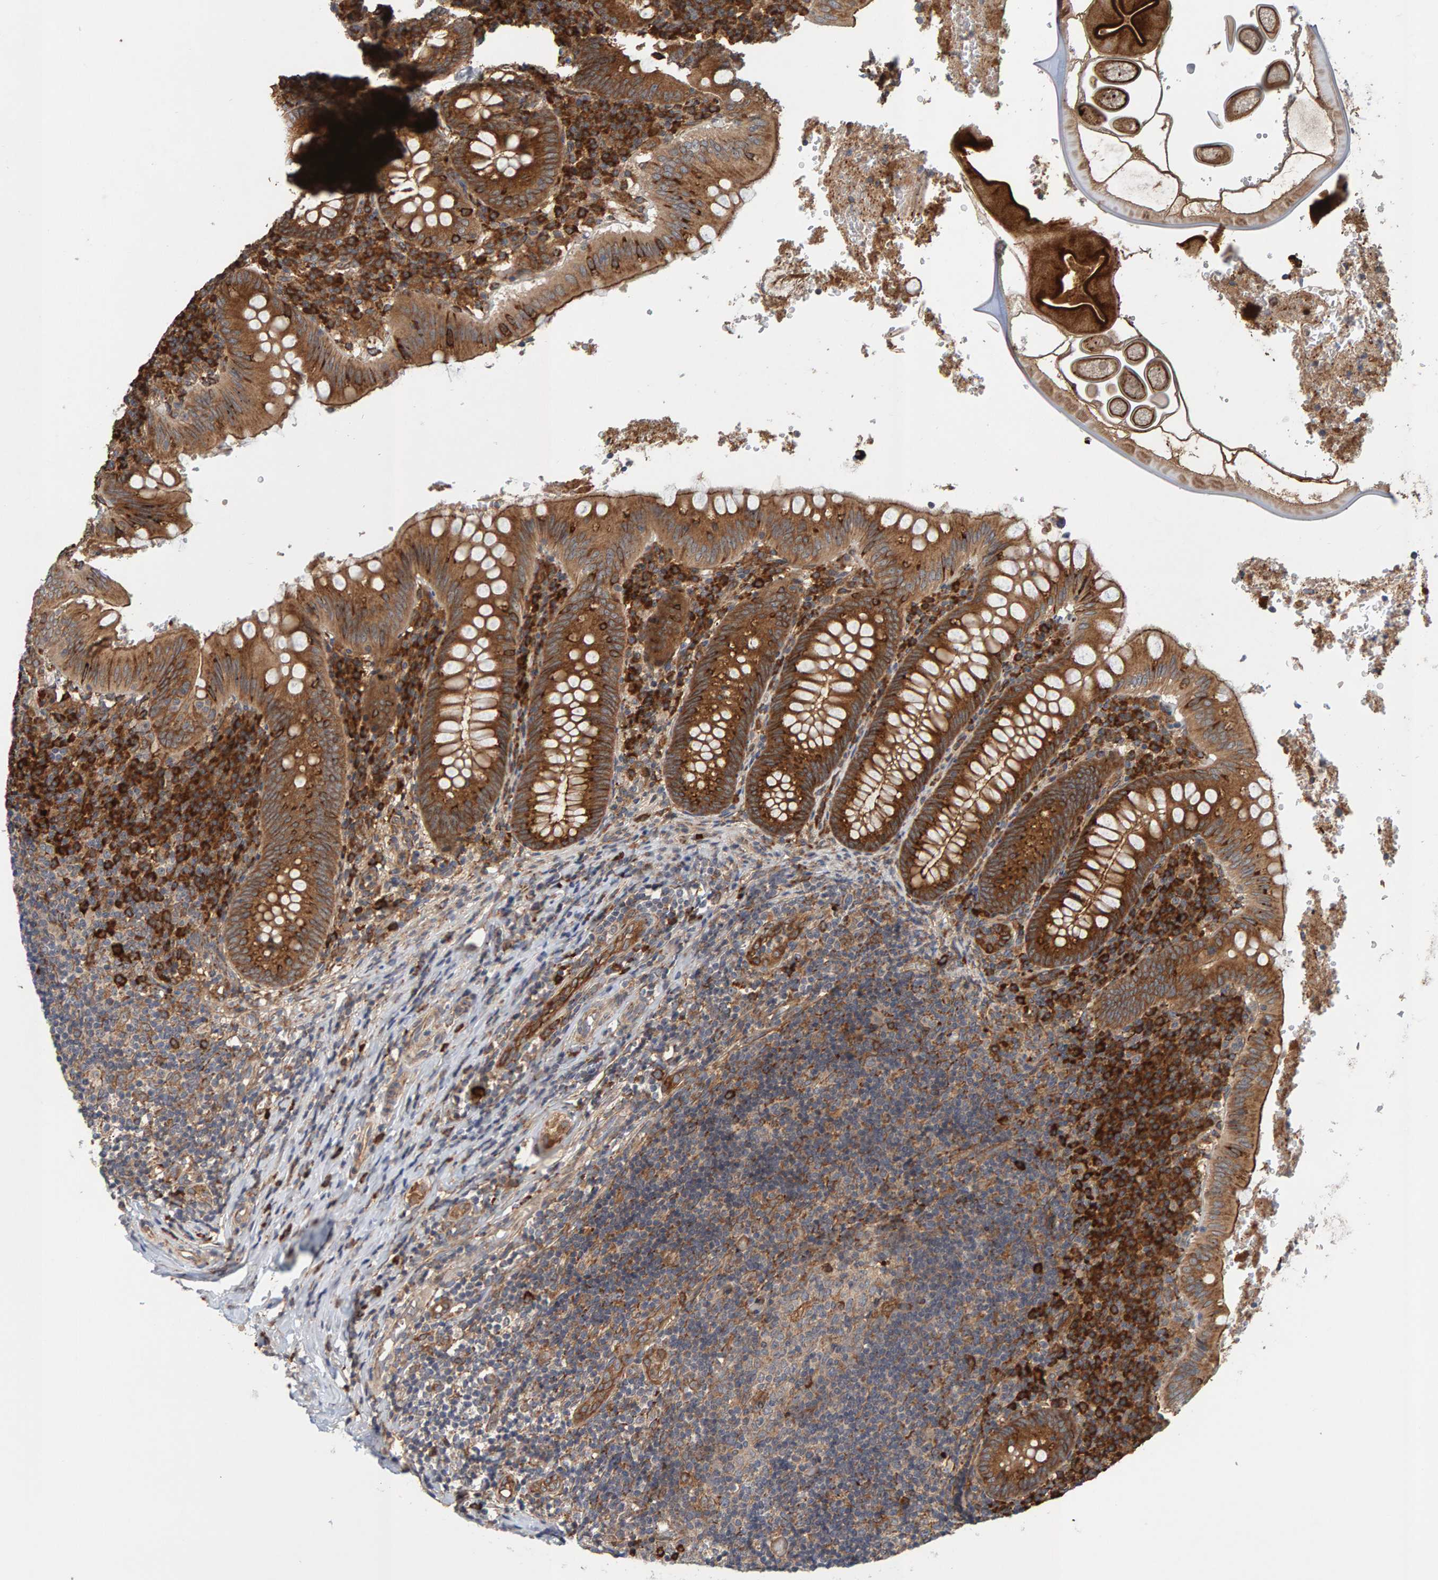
{"staining": {"intensity": "strong", "quantity": ">75%", "location": "cytoplasmic/membranous"}, "tissue": "appendix", "cell_type": "Glandular cells", "image_type": "normal", "snomed": [{"axis": "morphology", "description": "Normal tissue, NOS"}, {"axis": "topography", "description": "Appendix"}], "caption": "Appendix stained for a protein shows strong cytoplasmic/membranous positivity in glandular cells. Nuclei are stained in blue.", "gene": "BAIAP2", "patient": {"sex": "male", "age": 8}}